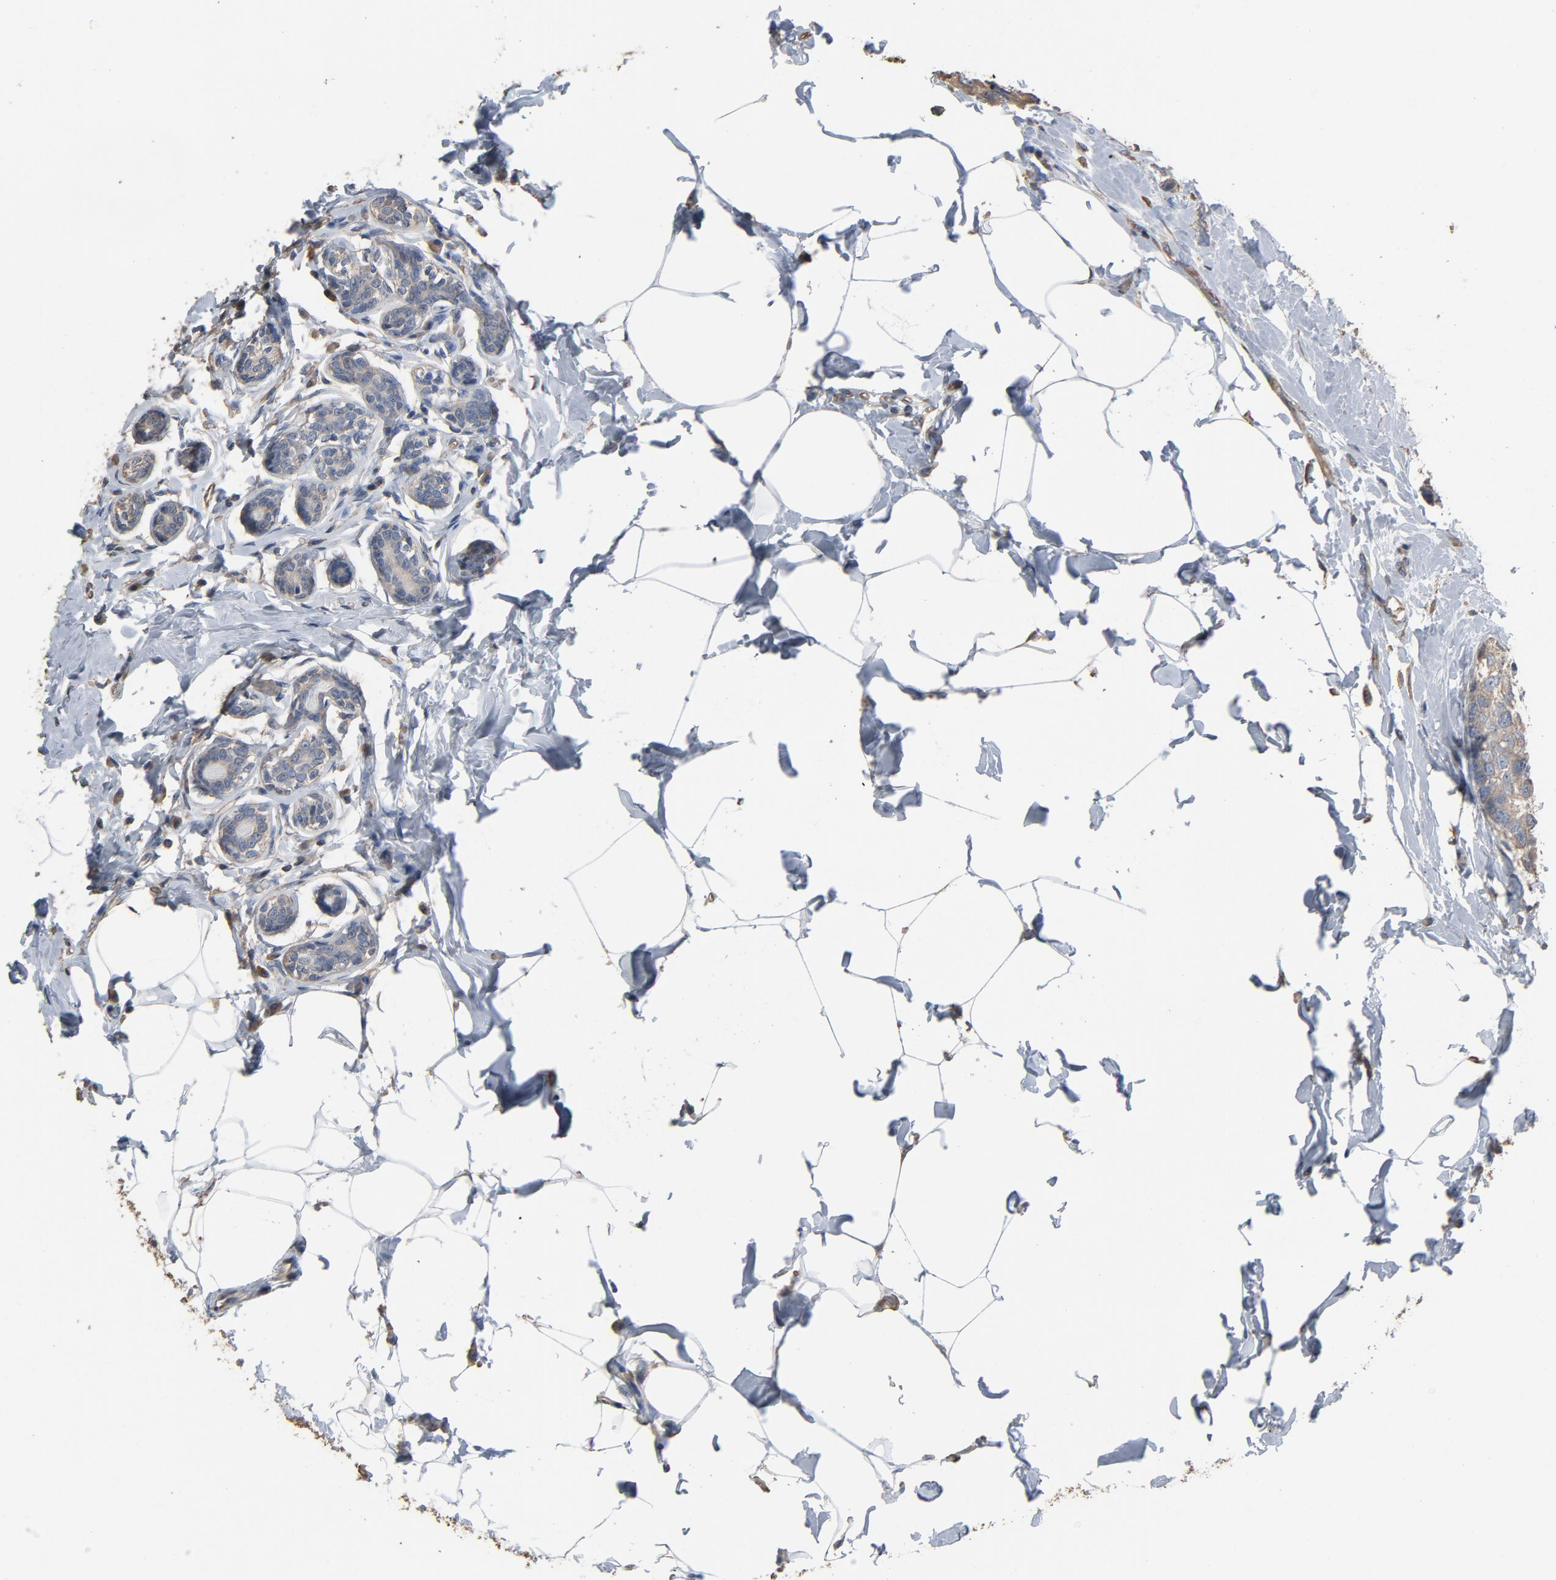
{"staining": {"intensity": "weak", "quantity": "25%-75%", "location": "cytoplasmic/membranous"}, "tissue": "breast cancer", "cell_type": "Tumor cells", "image_type": "cancer", "snomed": [{"axis": "morphology", "description": "Normal tissue, NOS"}, {"axis": "morphology", "description": "Duct carcinoma"}, {"axis": "topography", "description": "Breast"}], "caption": "Immunohistochemical staining of invasive ductal carcinoma (breast) exhibits low levels of weak cytoplasmic/membranous staining in approximately 25%-75% of tumor cells. The staining was performed using DAB, with brown indicating positive protein expression. Nuclei are stained blue with hematoxylin.", "gene": "SOX6", "patient": {"sex": "female", "age": 50}}